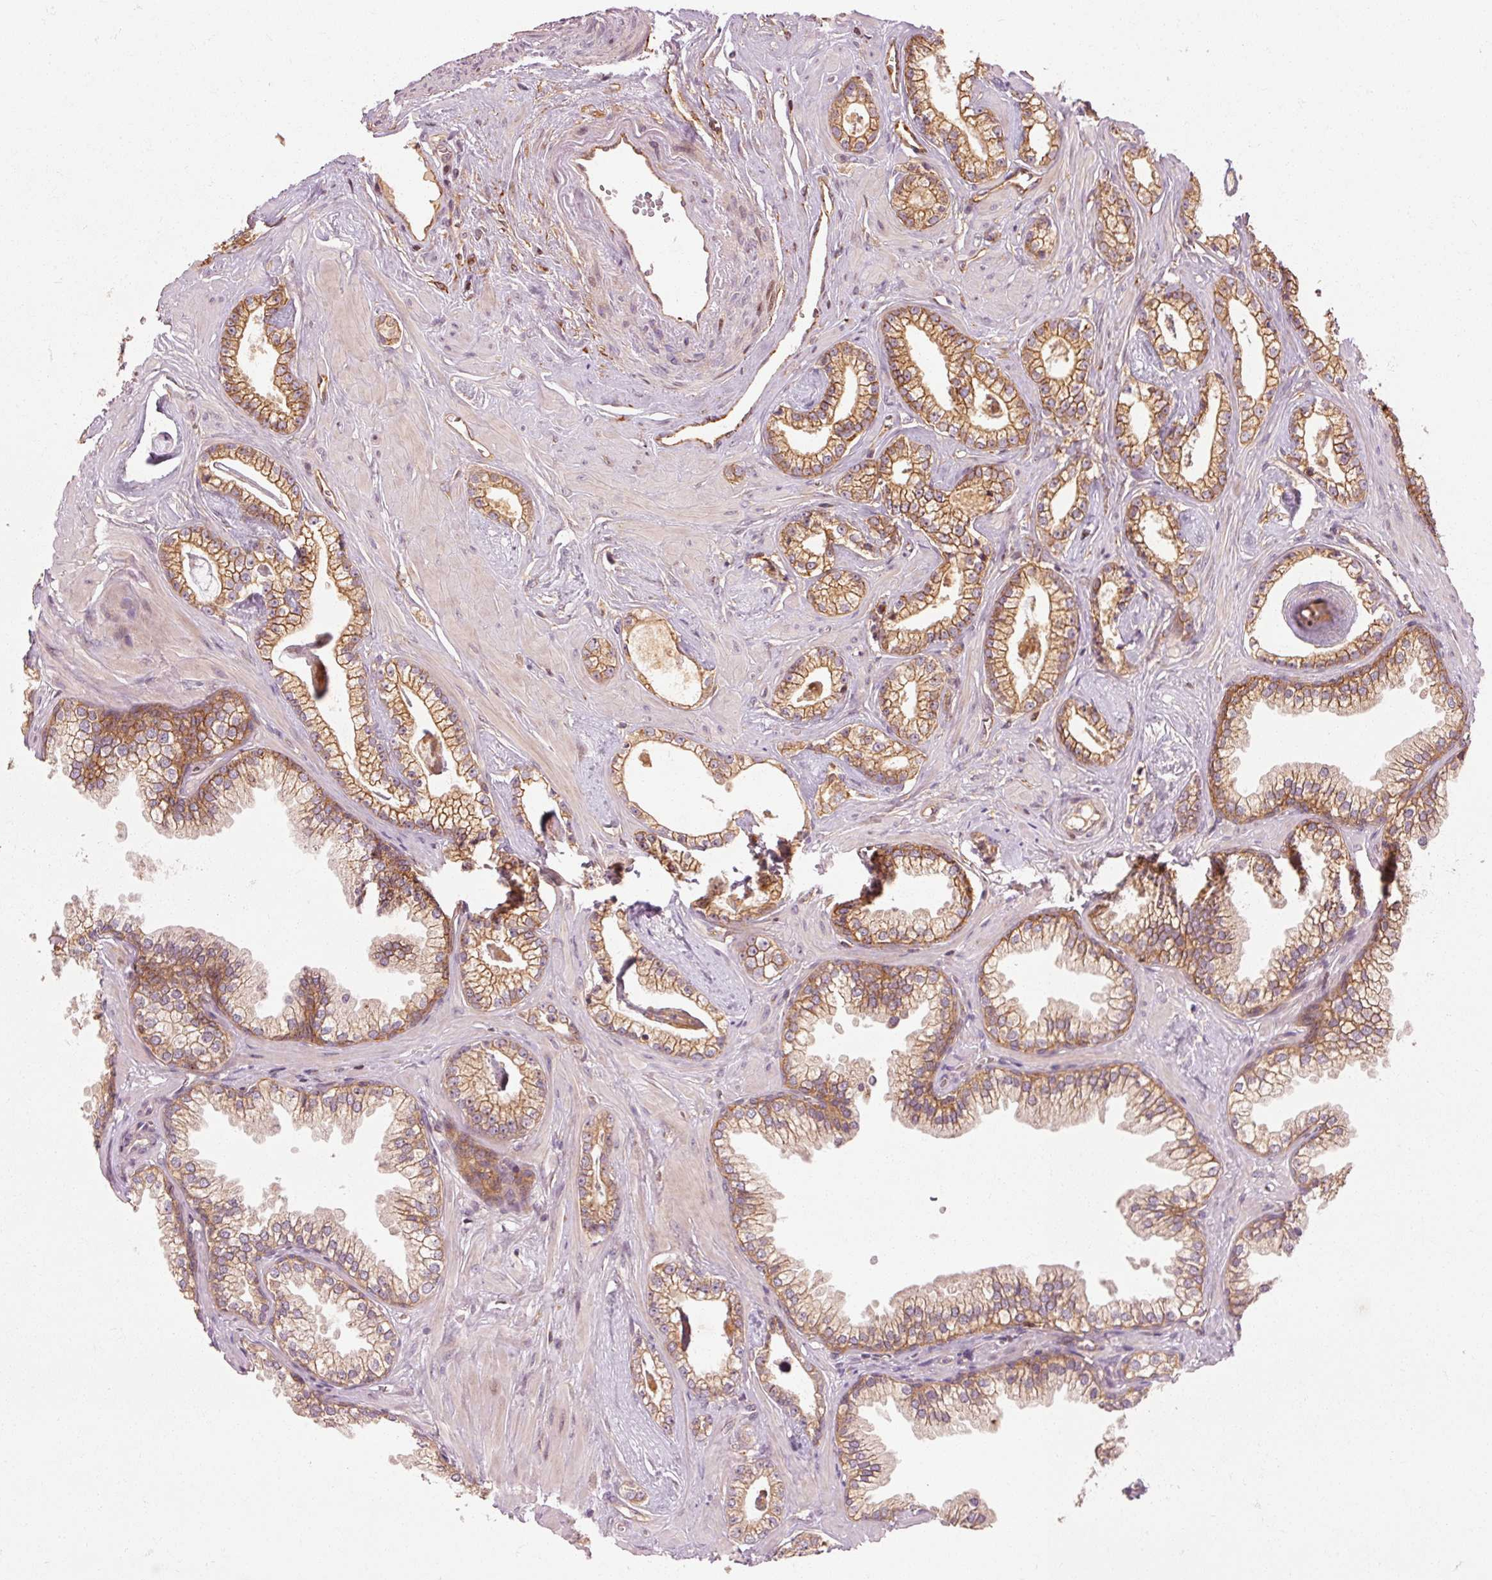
{"staining": {"intensity": "moderate", "quantity": ">75%", "location": "cytoplasmic/membranous"}, "tissue": "prostate cancer", "cell_type": "Tumor cells", "image_type": "cancer", "snomed": [{"axis": "morphology", "description": "Adenocarcinoma, Low grade"}, {"axis": "topography", "description": "Prostate"}], "caption": "Moderate cytoplasmic/membranous positivity for a protein is seen in about >75% of tumor cells of prostate cancer using IHC.", "gene": "CTNNA1", "patient": {"sex": "male", "age": 60}}